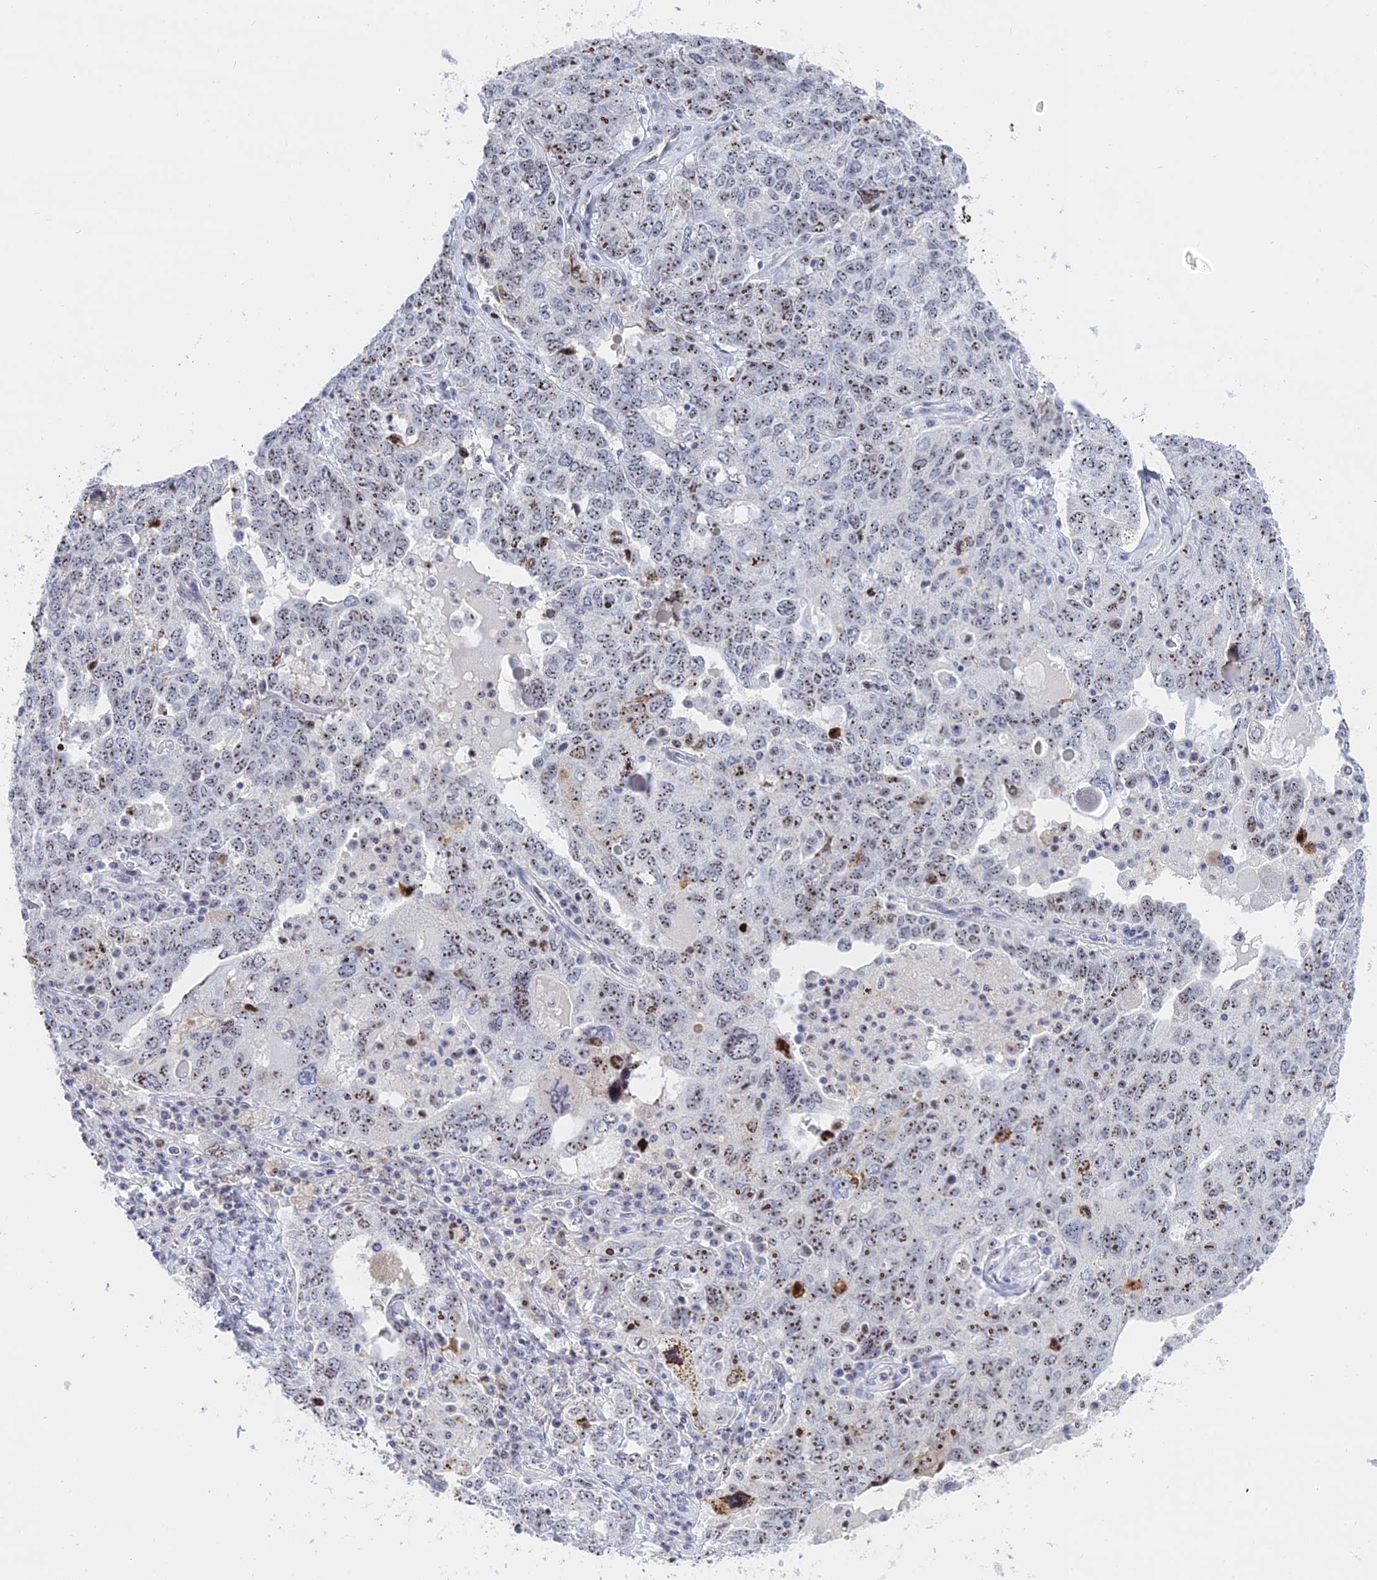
{"staining": {"intensity": "strong", "quantity": "25%-75%", "location": "nuclear"}, "tissue": "ovarian cancer", "cell_type": "Tumor cells", "image_type": "cancer", "snomed": [{"axis": "morphology", "description": "Carcinoma, endometroid"}, {"axis": "topography", "description": "Ovary"}], "caption": "Human ovarian cancer stained with a brown dye reveals strong nuclear positive staining in approximately 25%-75% of tumor cells.", "gene": "RSL1D1", "patient": {"sex": "female", "age": 62}}